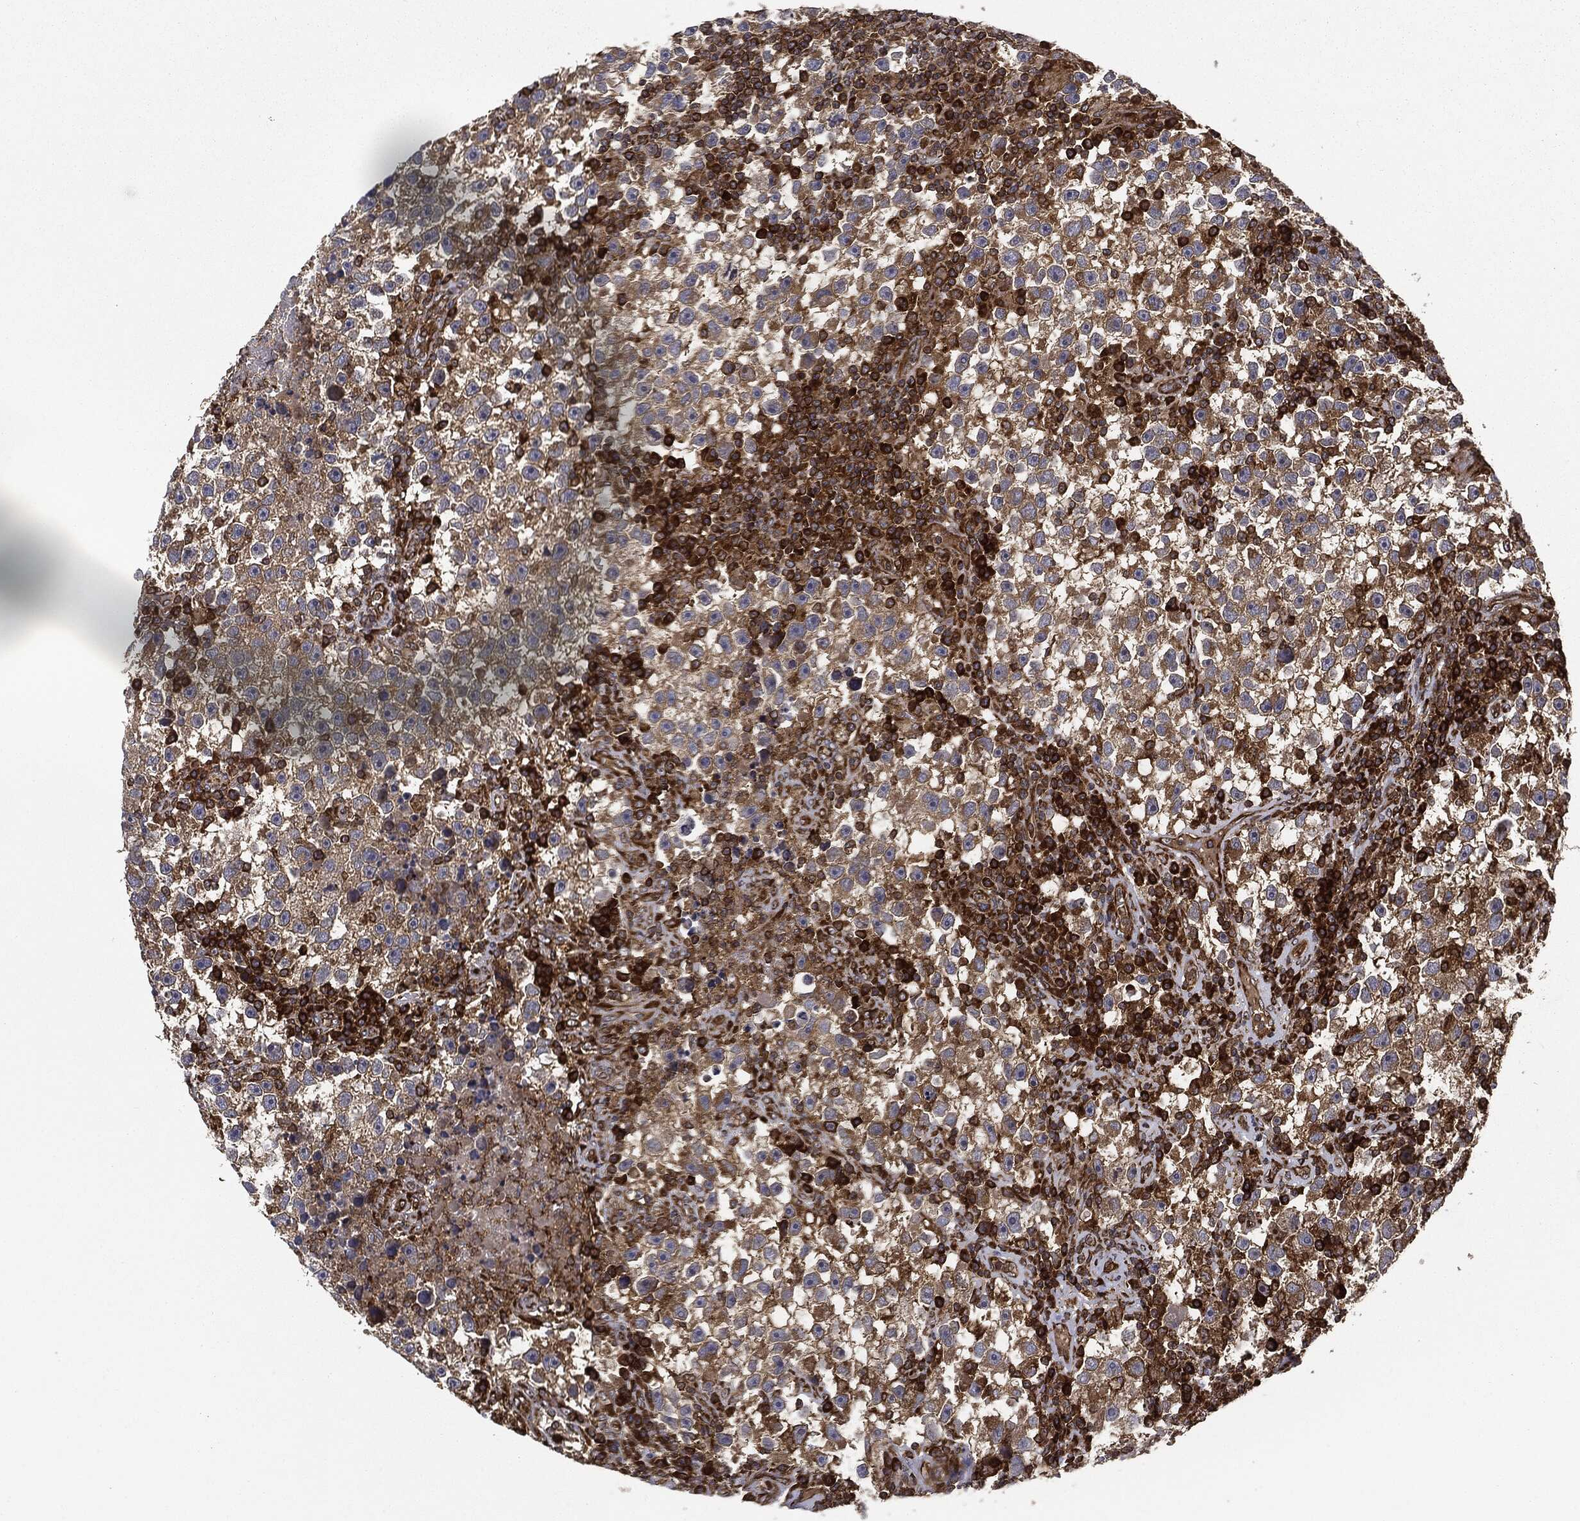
{"staining": {"intensity": "moderate", "quantity": "<25%", "location": "cytoplasmic/membranous"}, "tissue": "testis cancer", "cell_type": "Tumor cells", "image_type": "cancer", "snomed": [{"axis": "morphology", "description": "Seminoma, NOS"}, {"axis": "topography", "description": "Testis"}], "caption": "Immunohistochemical staining of testis seminoma exhibits low levels of moderate cytoplasmic/membranous protein staining in about <25% of tumor cells.", "gene": "EIF2AK2", "patient": {"sex": "male", "age": 47}}